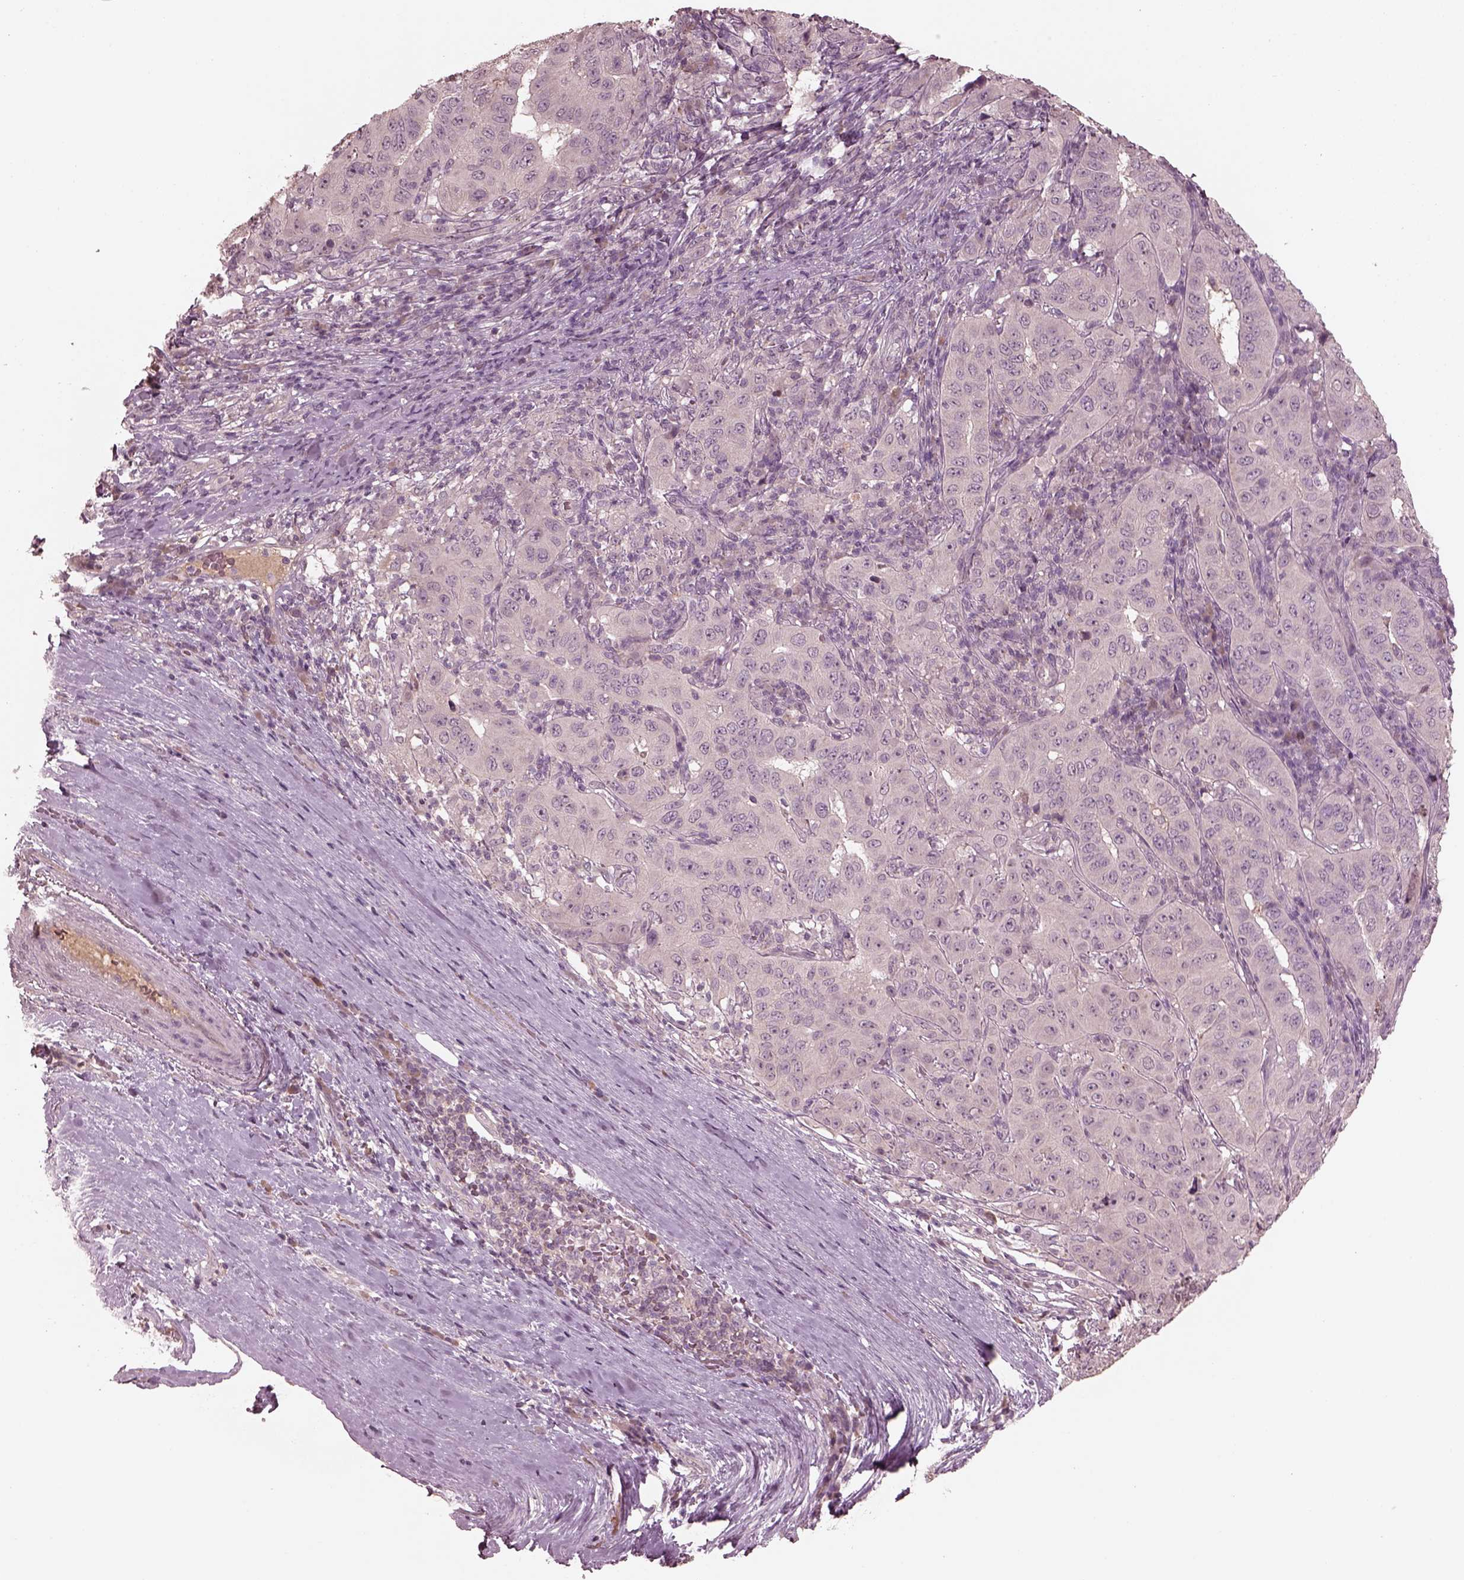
{"staining": {"intensity": "negative", "quantity": "none", "location": "none"}, "tissue": "pancreatic cancer", "cell_type": "Tumor cells", "image_type": "cancer", "snomed": [{"axis": "morphology", "description": "Adenocarcinoma, NOS"}, {"axis": "topography", "description": "Pancreas"}], "caption": "Immunohistochemical staining of pancreatic cancer (adenocarcinoma) exhibits no significant staining in tumor cells. Brightfield microscopy of immunohistochemistry (IHC) stained with DAB (brown) and hematoxylin (blue), captured at high magnification.", "gene": "VWA5B1", "patient": {"sex": "male", "age": 63}}